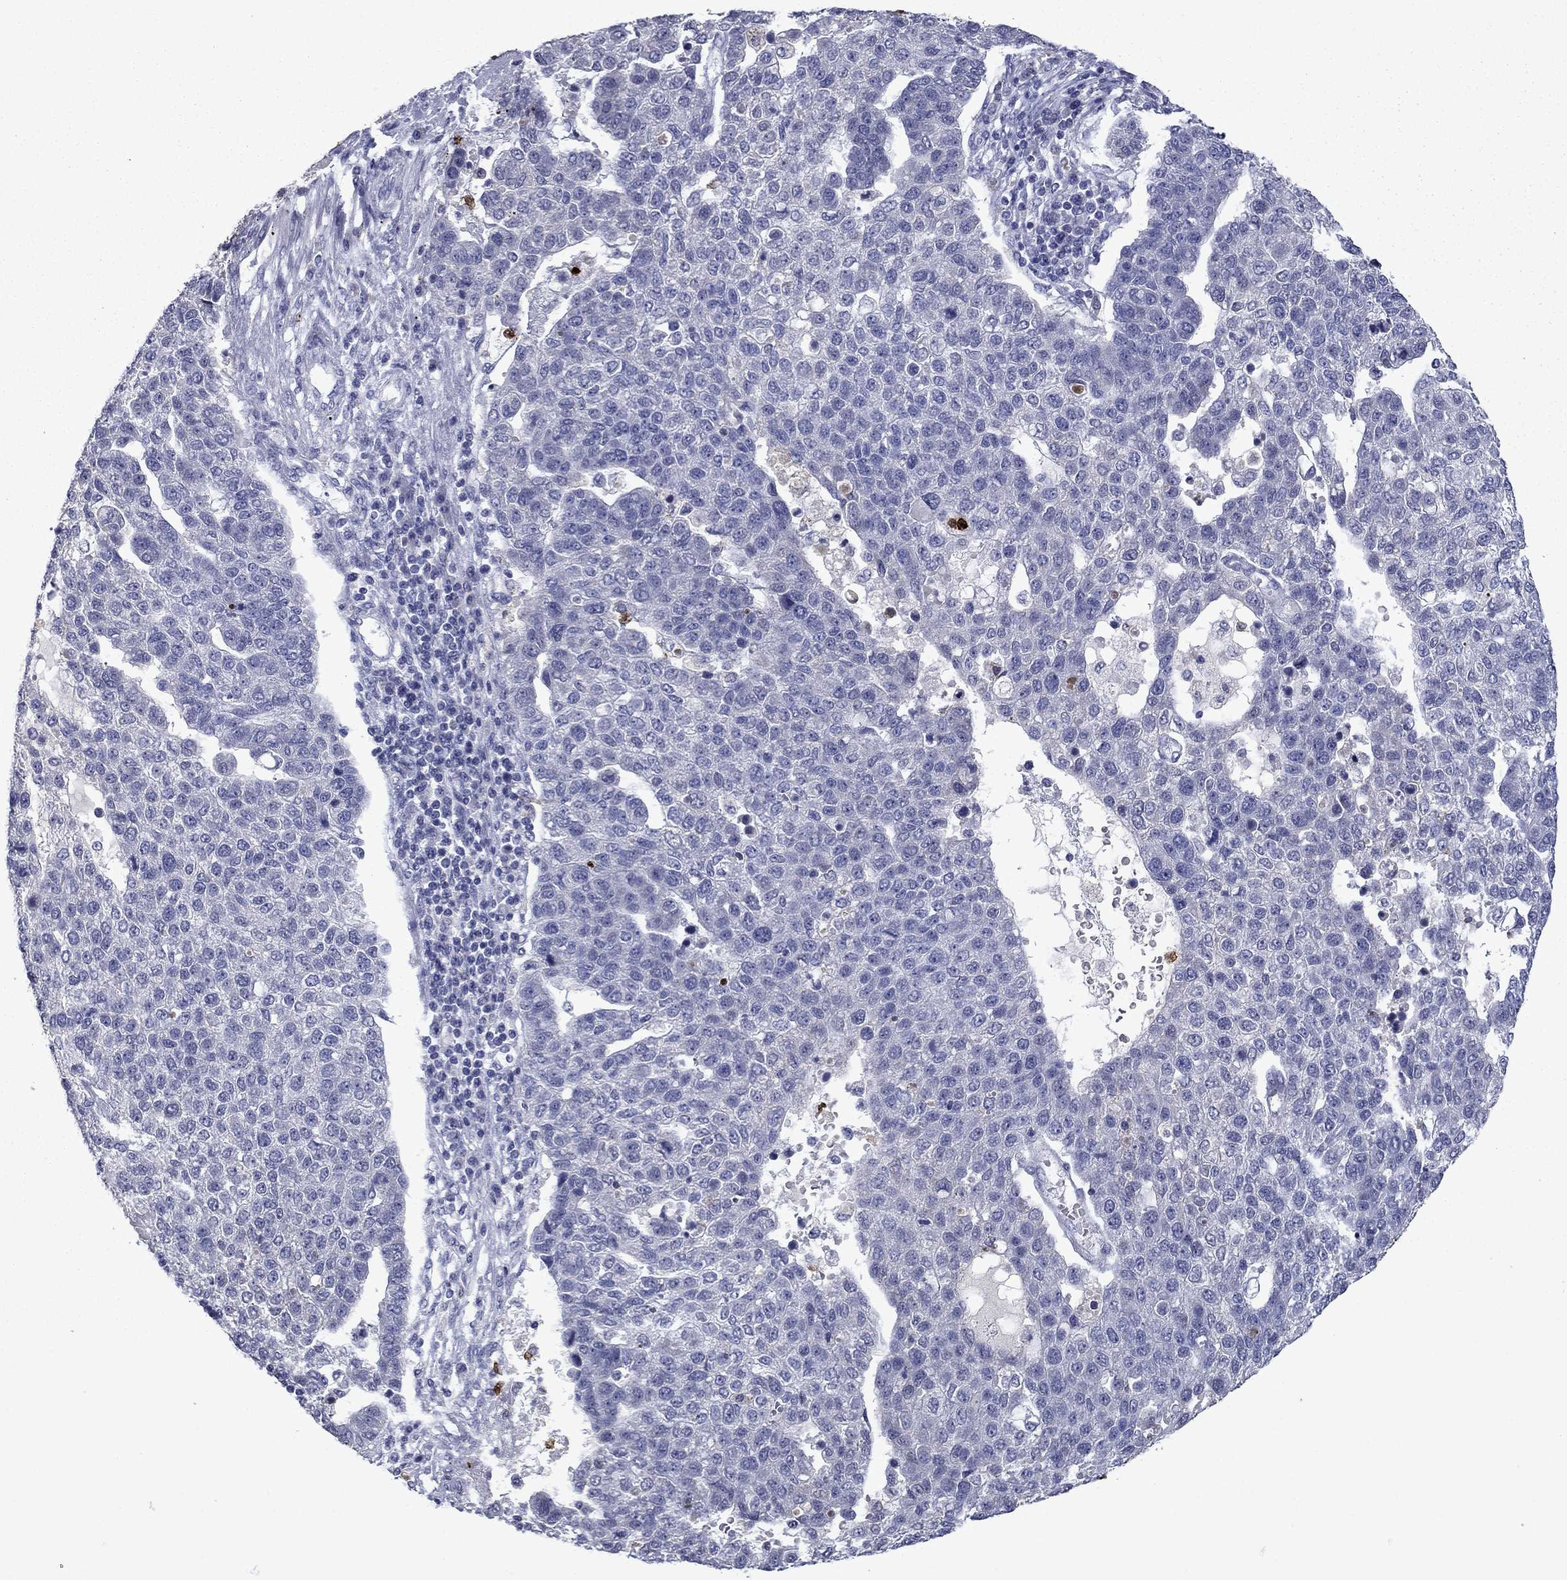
{"staining": {"intensity": "negative", "quantity": "none", "location": "none"}, "tissue": "pancreatic cancer", "cell_type": "Tumor cells", "image_type": "cancer", "snomed": [{"axis": "morphology", "description": "Adenocarcinoma, NOS"}, {"axis": "topography", "description": "Pancreas"}], "caption": "Pancreatic cancer (adenocarcinoma) stained for a protein using immunohistochemistry (IHC) reveals no positivity tumor cells.", "gene": "IRF5", "patient": {"sex": "female", "age": 61}}